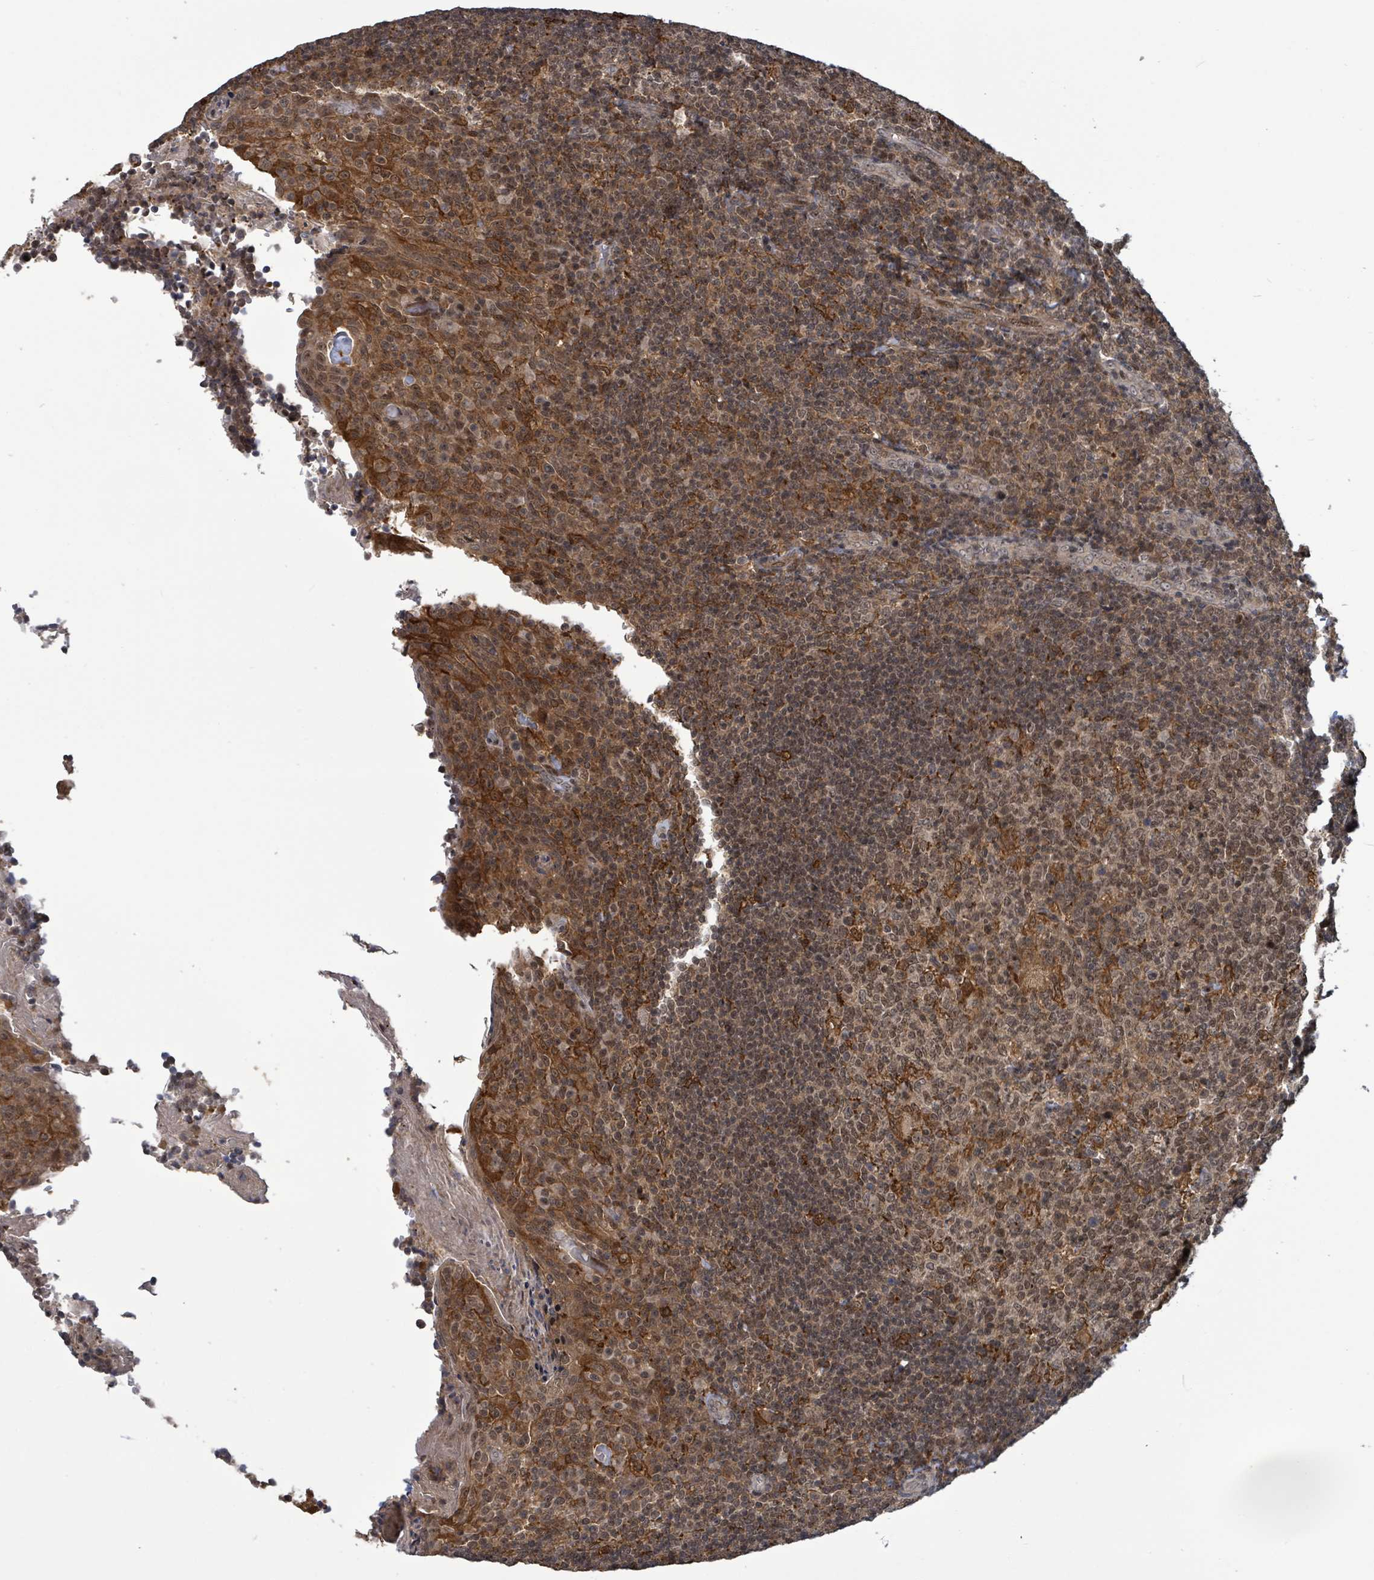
{"staining": {"intensity": "weak", "quantity": "25%-75%", "location": "cytoplasmic/membranous,nuclear"}, "tissue": "tonsil", "cell_type": "Germinal center cells", "image_type": "normal", "snomed": [{"axis": "morphology", "description": "Normal tissue, NOS"}, {"axis": "topography", "description": "Tonsil"}], "caption": "Immunohistochemical staining of normal tonsil exhibits weak cytoplasmic/membranous,nuclear protein positivity in approximately 25%-75% of germinal center cells.", "gene": "FBXO6", "patient": {"sex": "female", "age": 10}}